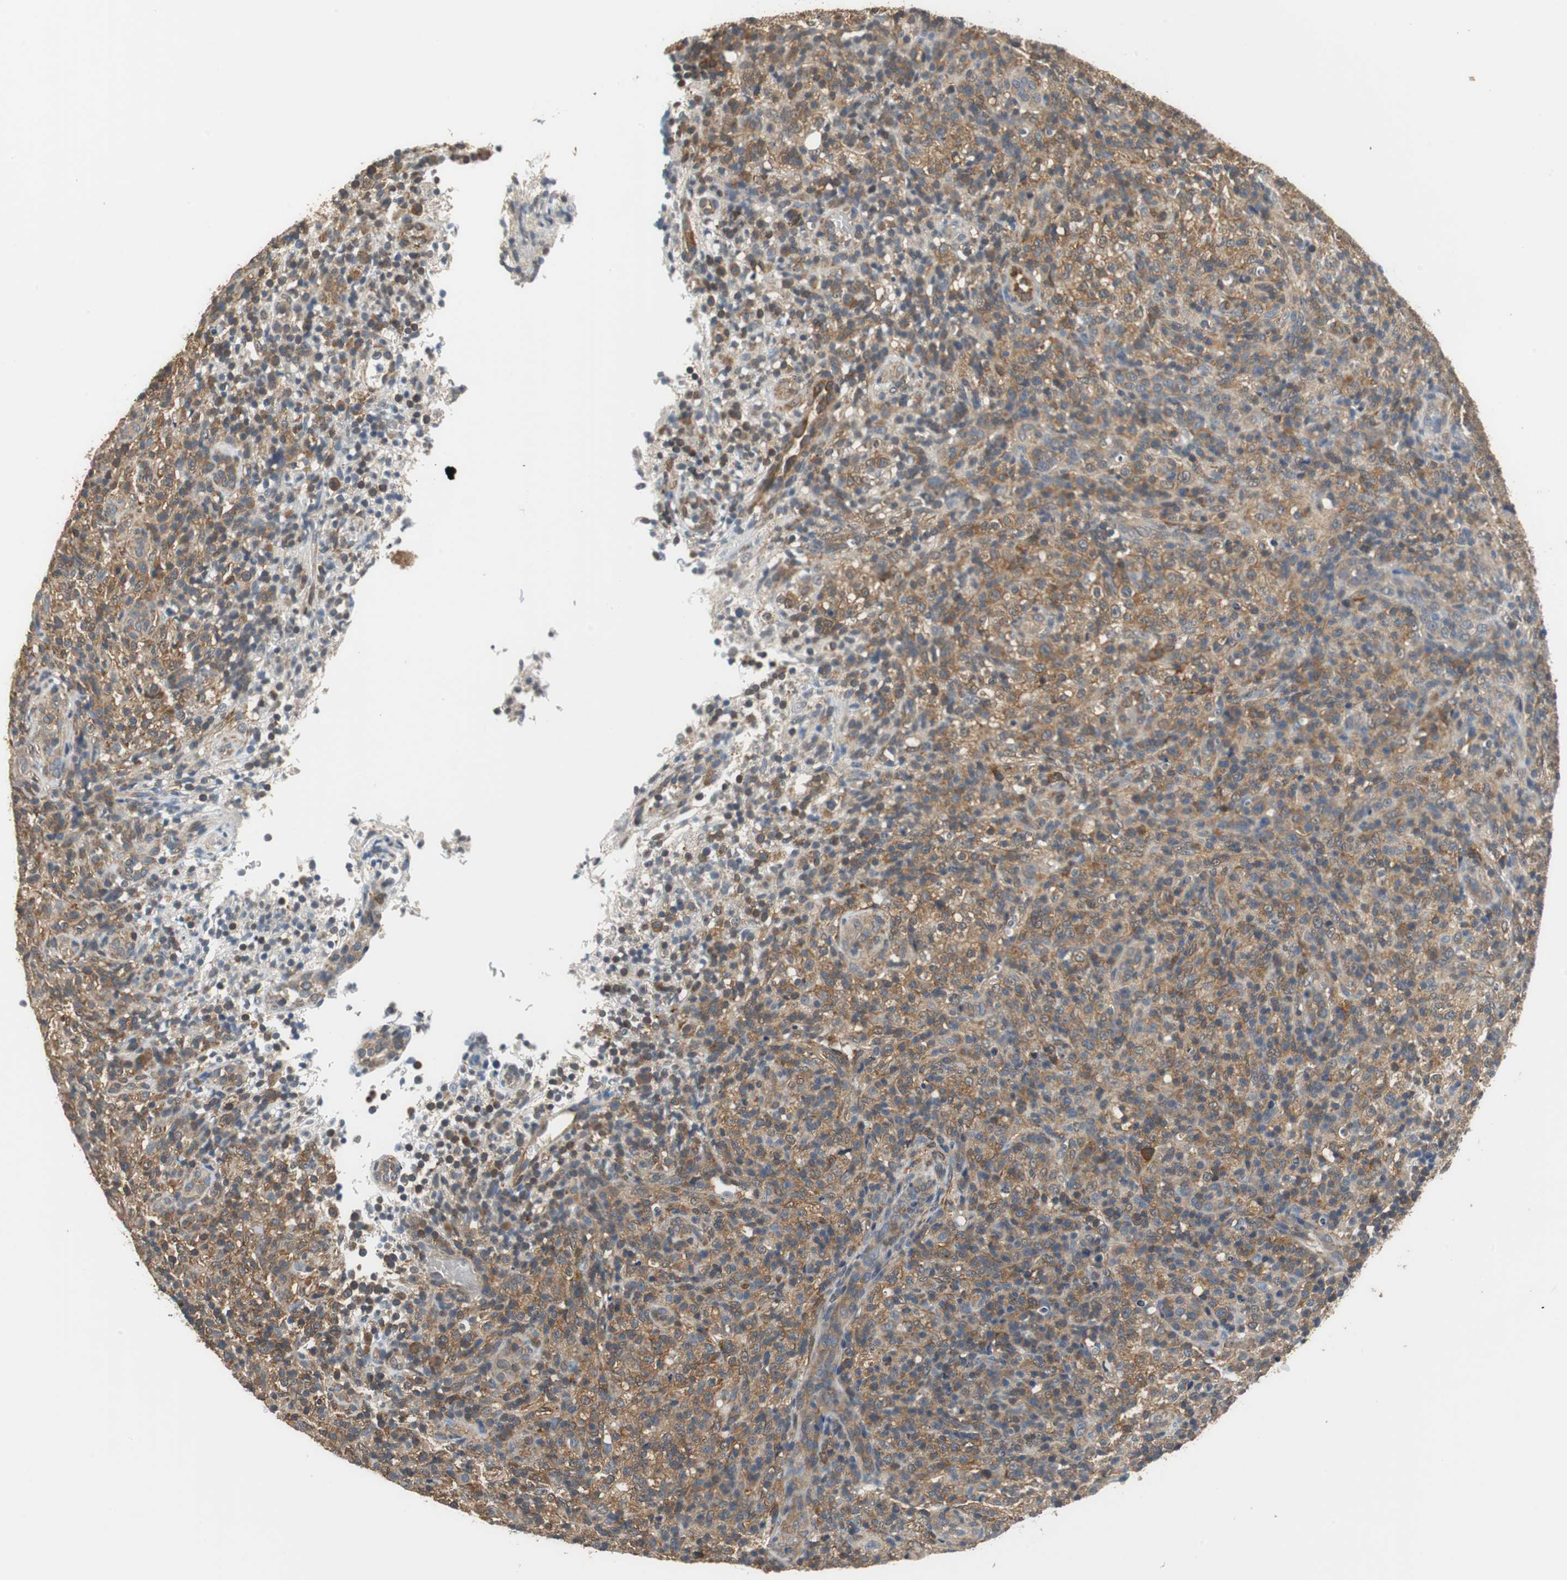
{"staining": {"intensity": "moderate", "quantity": ">75%", "location": "cytoplasmic/membranous"}, "tissue": "lymphoma", "cell_type": "Tumor cells", "image_type": "cancer", "snomed": [{"axis": "morphology", "description": "Malignant lymphoma, non-Hodgkin's type, High grade"}, {"axis": "topography", "description": "Lymph node"}], "caption": "DAB (3,3'-diaminobenzidine) immunohistochemical staining of lymphoma exhibits moderate cytoplasmic/membranous protein staining in about >75% of tumor cells. (DAB (3,3'-diaminobenzidine) IHC, brown staining for protein, blue staining for nuclei).", "gene": "UBQLN2", "patient": {"sex": "female", "age": 76}}